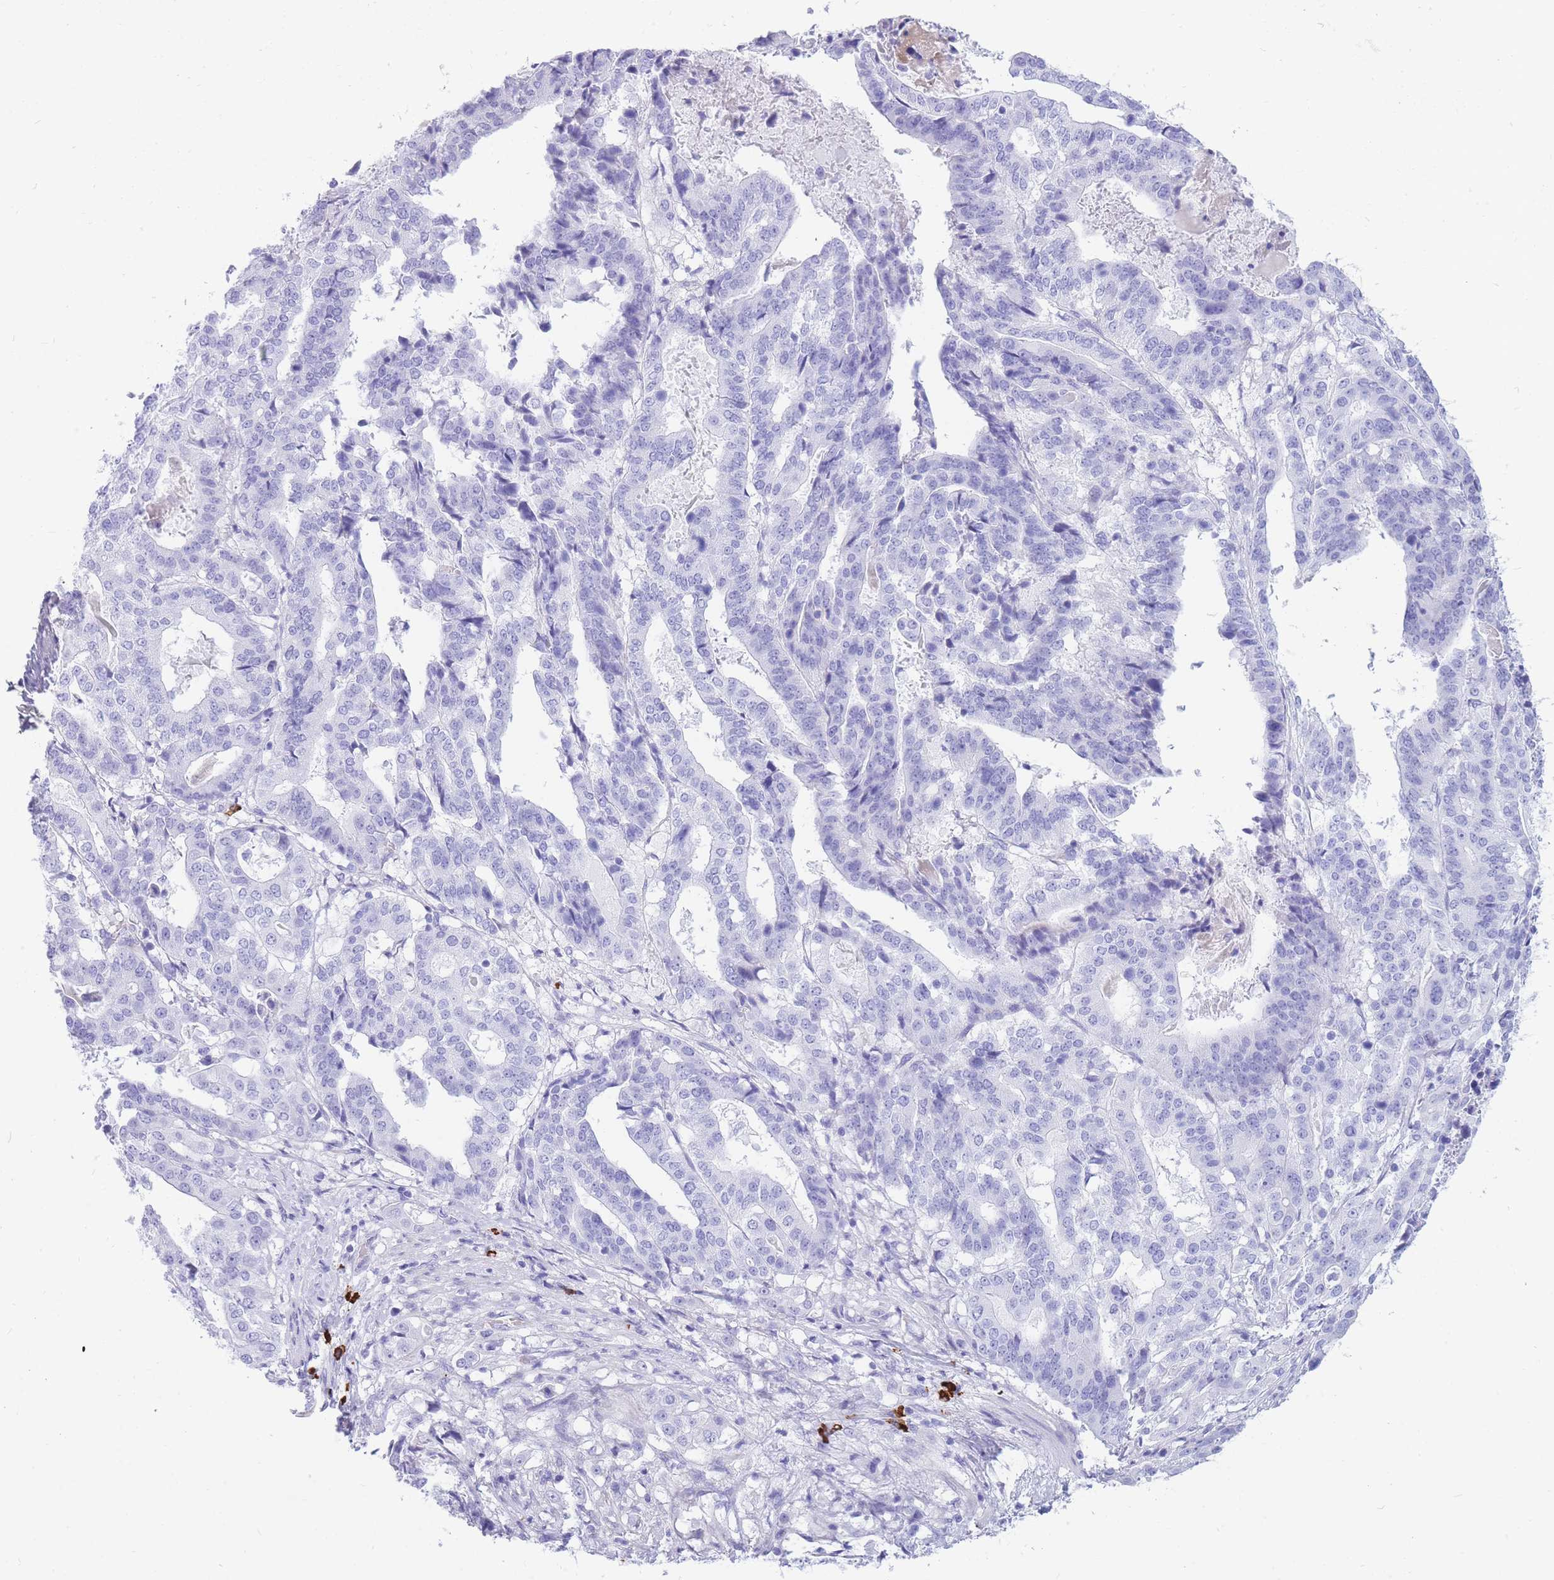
{"staining": {"intensity": "negative", "quantity": "none", "location": "none"}, "tissue": "stomach cancer", "cell_type": "Tumor cells", "image_type": "cancer", "snomed": [{"axis": "morphology", "description": "Adenocarcinoma, NOS"}, {"axis": "topography", "description": "Stomach"}], "caption": "Tumor cells show no significant protein staining in stomach cancer.", "gene": "ZFP62", "patient": {"sex": "male", "age": 48}}